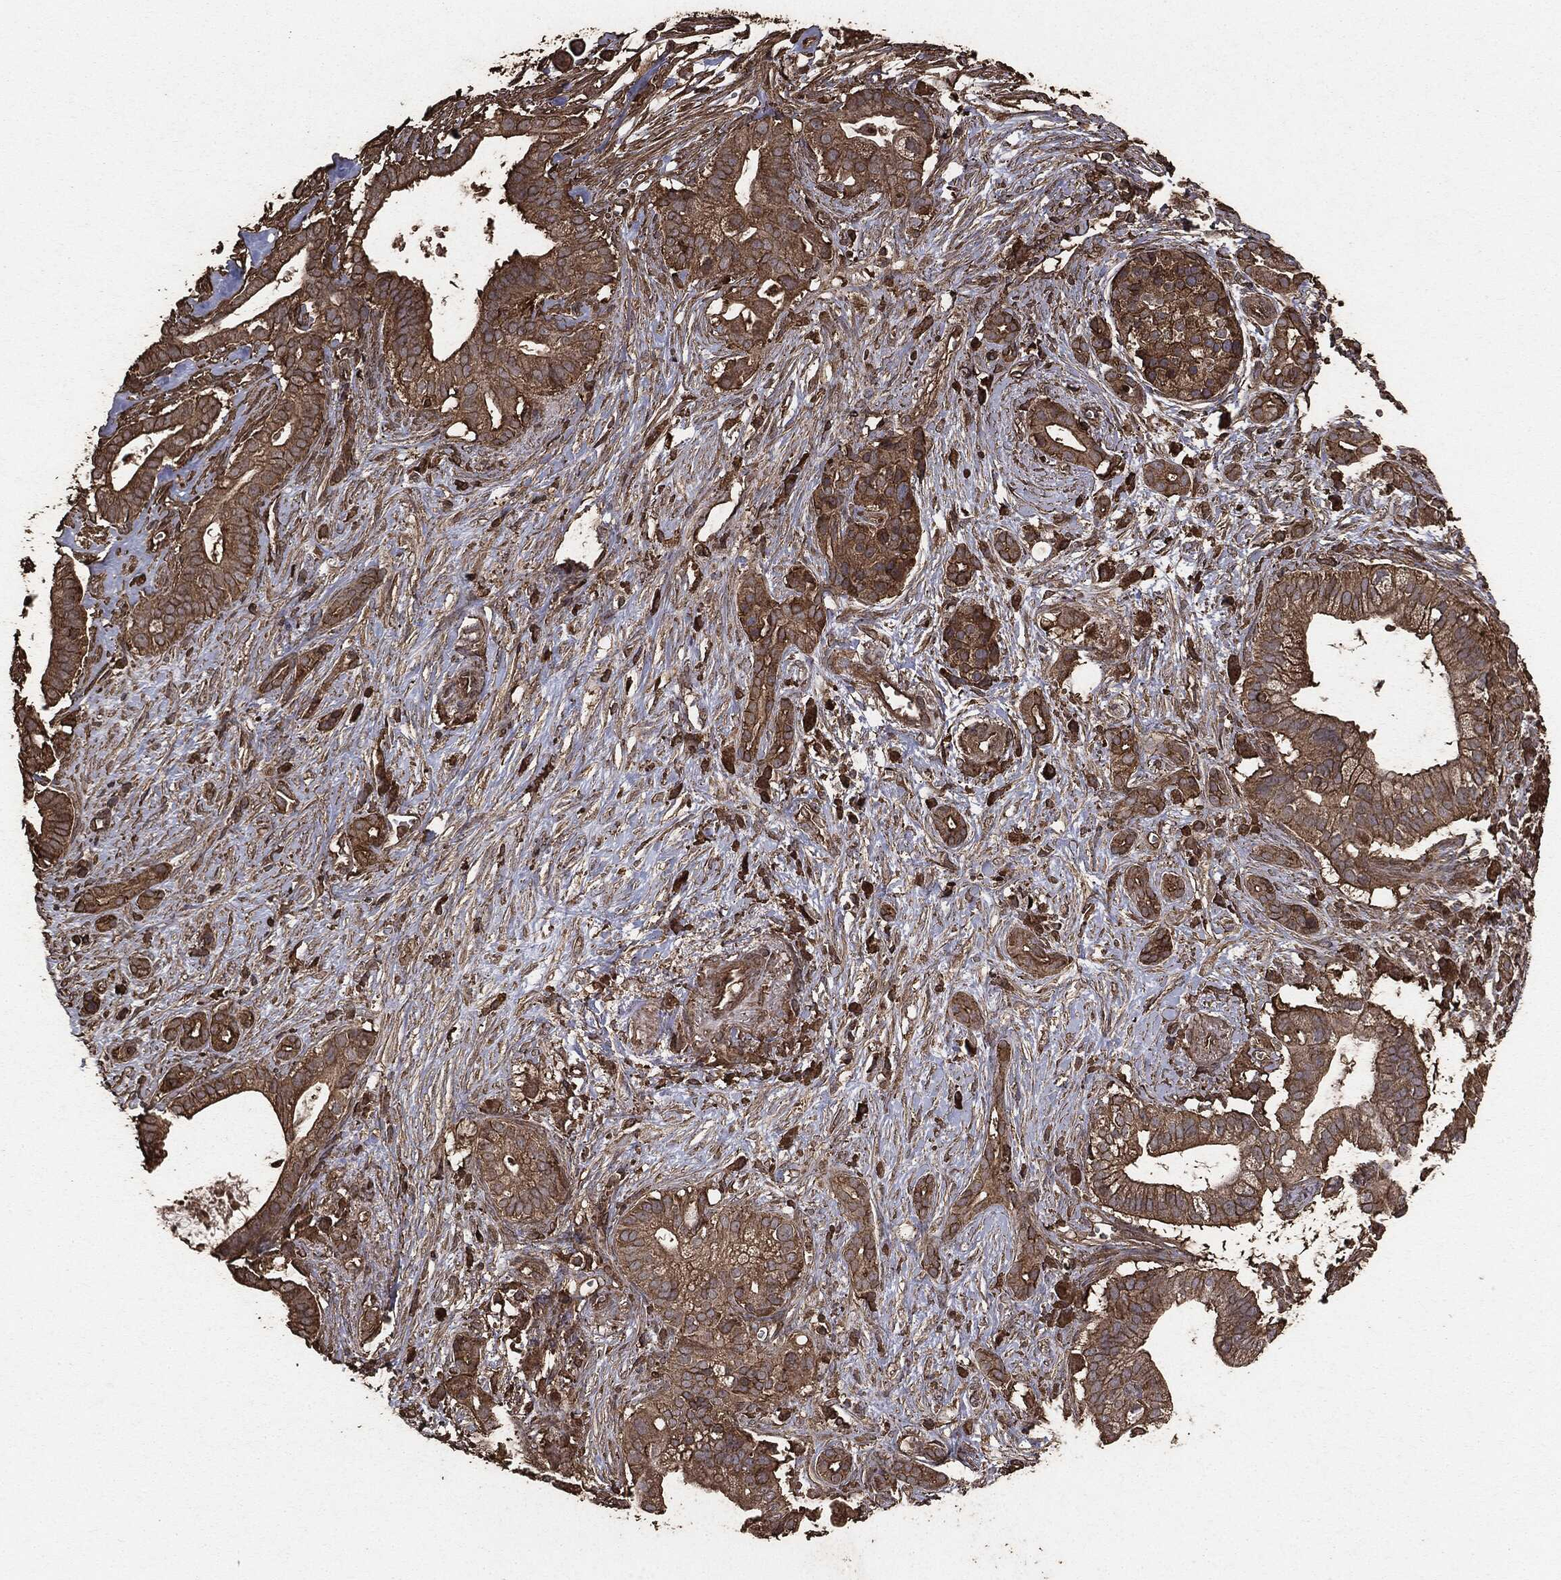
{"staining": {"intensity": "moderate", "quantity": ">75%", "location": "cytoplasmic/membranous"}, "tissue": "pancreatic cancer", "cell_type": "Tumor cells", "image_type": "cancer", "snomed": [{"axis": "morphology", "description": "Adenocarcinoma, NOS"}, {"axis": "topography", "description": "Pancreas"}], "caption": "This is an image of IHC staining of pancreatic cancer, which shows moderate positivity in the cytoplasmic/membranous of tumor cells.", "gene": "MTOR", "patient": {"sex": "male", "age": 61}}